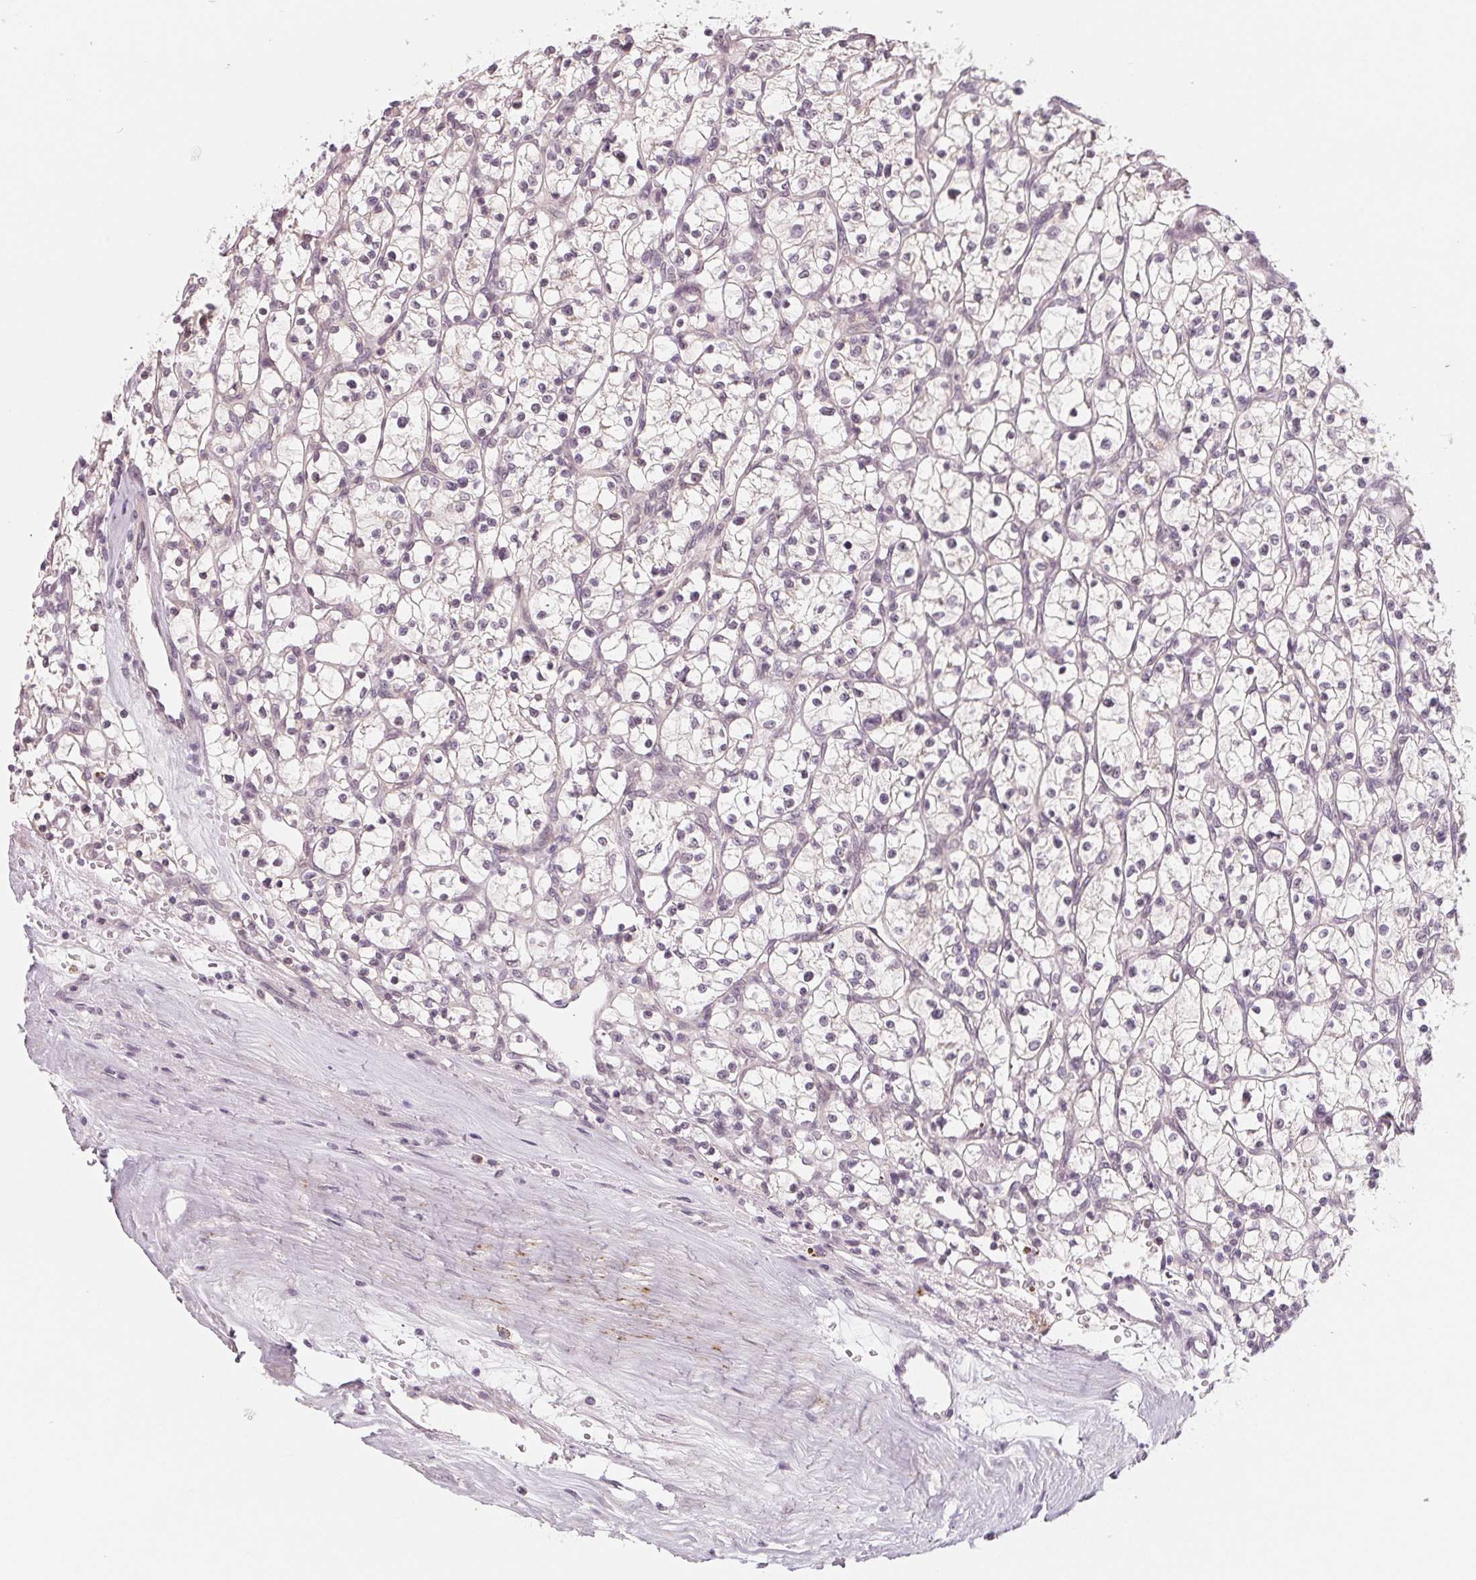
{"staining": {"intensity": "negative", "quantity": "none", "location": "none"}, "tissue": "renal cancer", "cell_type": "Tumor cells", "image_type": "cancer", "snomed": [{"axis": "morphology", "description": "Adenocarcinoma, NOS"}, {"axis": "topography", "description": "Kidney"}], "caption": "Immunohistochemistry (IHC) histopathology image of human adenocarcinoma (renal) stained for a protein (brown), which shows no staining in tumor cells. (DAB immunohistochemistry with hematoxylin counter stain).", "gene": "CFC1", "patient": {"sex": "female", "age": 64}}